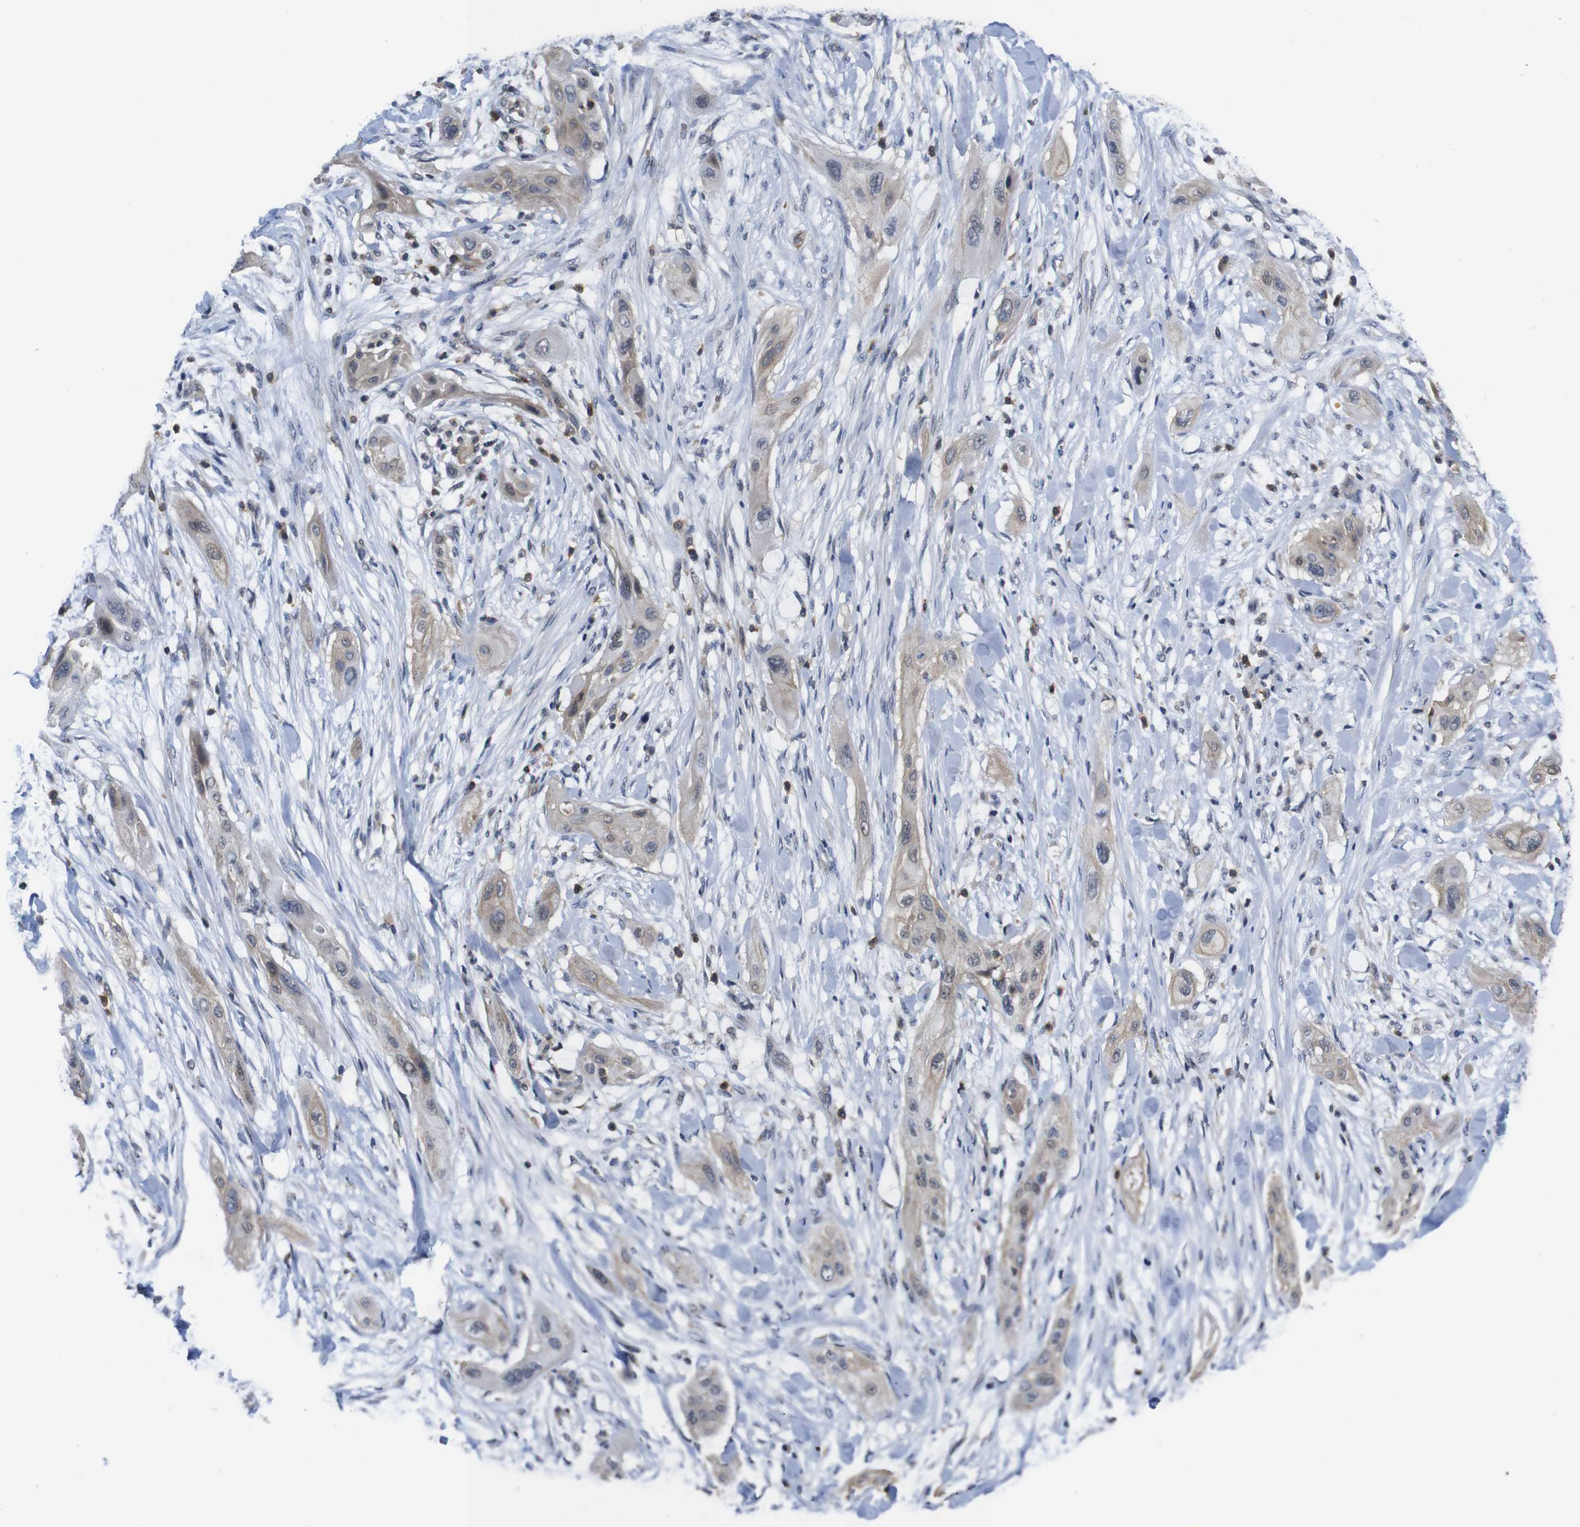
{"staining": {"intensity": "weak", "quantity": ">75%", "location": "cytoplasmic/membranous"}, "tissue": "lung cancer", "cell_type": "Tumor cells", "image_type": "cancer", "snomed": [{"axis": "morphology", "description": "Squamous cell carcinoma, NOS"}, {"axis": "topography", "description": "Lung"}], "caption": "This histopathology image demonstrates IHC staining of human squamous cell carcinoma (lung), with low weak cytoplasmic/membranous staining in about >75% of tumor cells.", "gene": "BRWD3", "patient": {"sex": "female", "age": 47}}